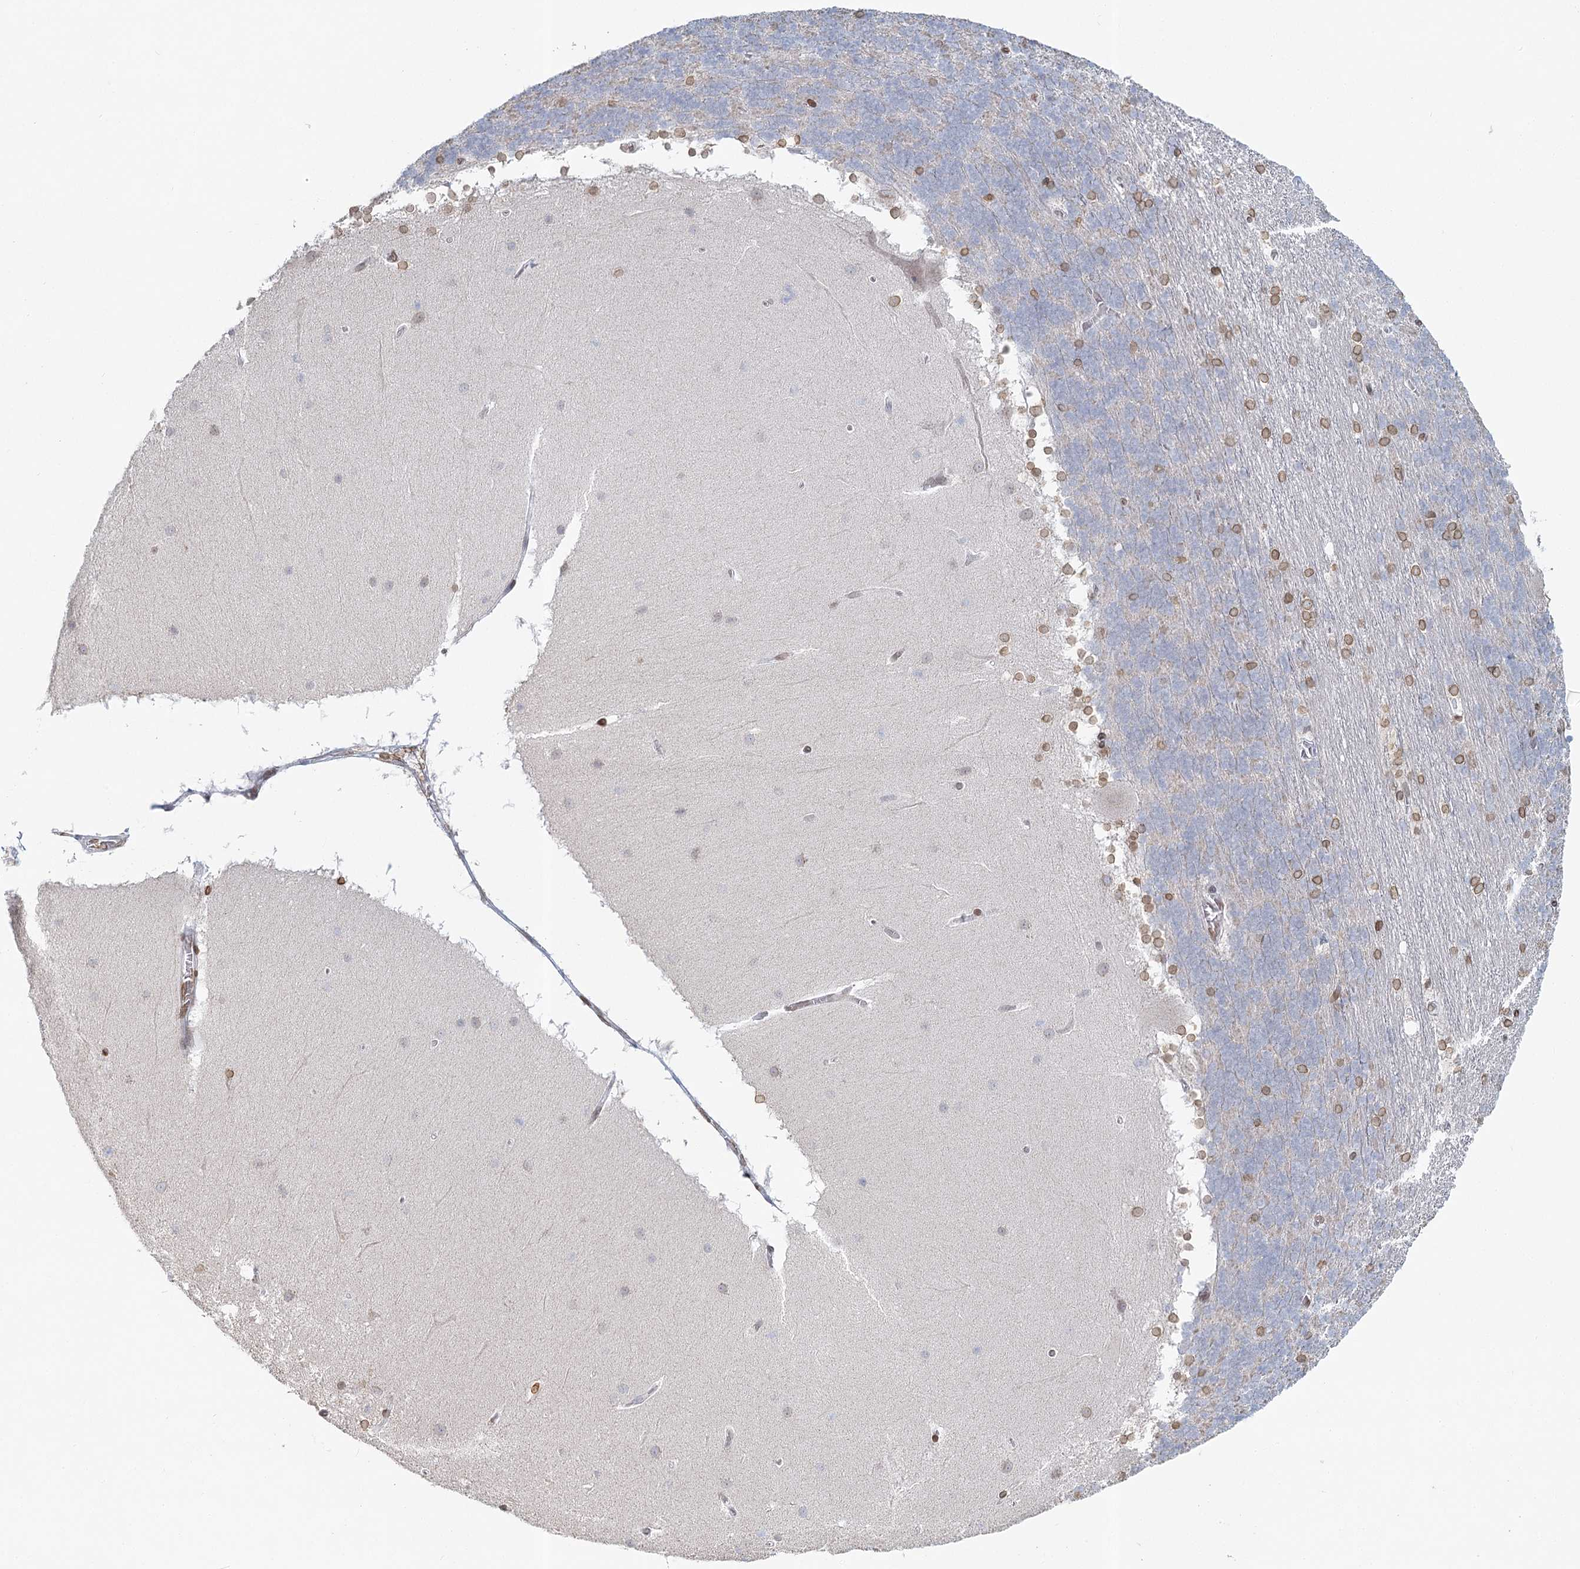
{"staining": {"intensity": "moderate", "quantity": "<25%", "location": "cytoplasmic/membranous,nuclear"}, "tissue": "cerebellum", "cell_type": "Cells in granular layer", "image_type": "normal", "snomed": [{"axis": "morphology", "description": "Normal tissue, NOS"}, {"axis": "topography", "description": "Cerebellum"}], "caption": "Protein analysis of unremarkable cerebellum displays moderate cytoplasmic/membranous,nuclear staining in approximately <25% of cells in granular layer. (DAB (3,3'-diaminobenzidine) IHC, brown staining for protein, blue staining for nuclei).", "gene": "VWA5A", "patient": {"sex": "female", "age": 19}}